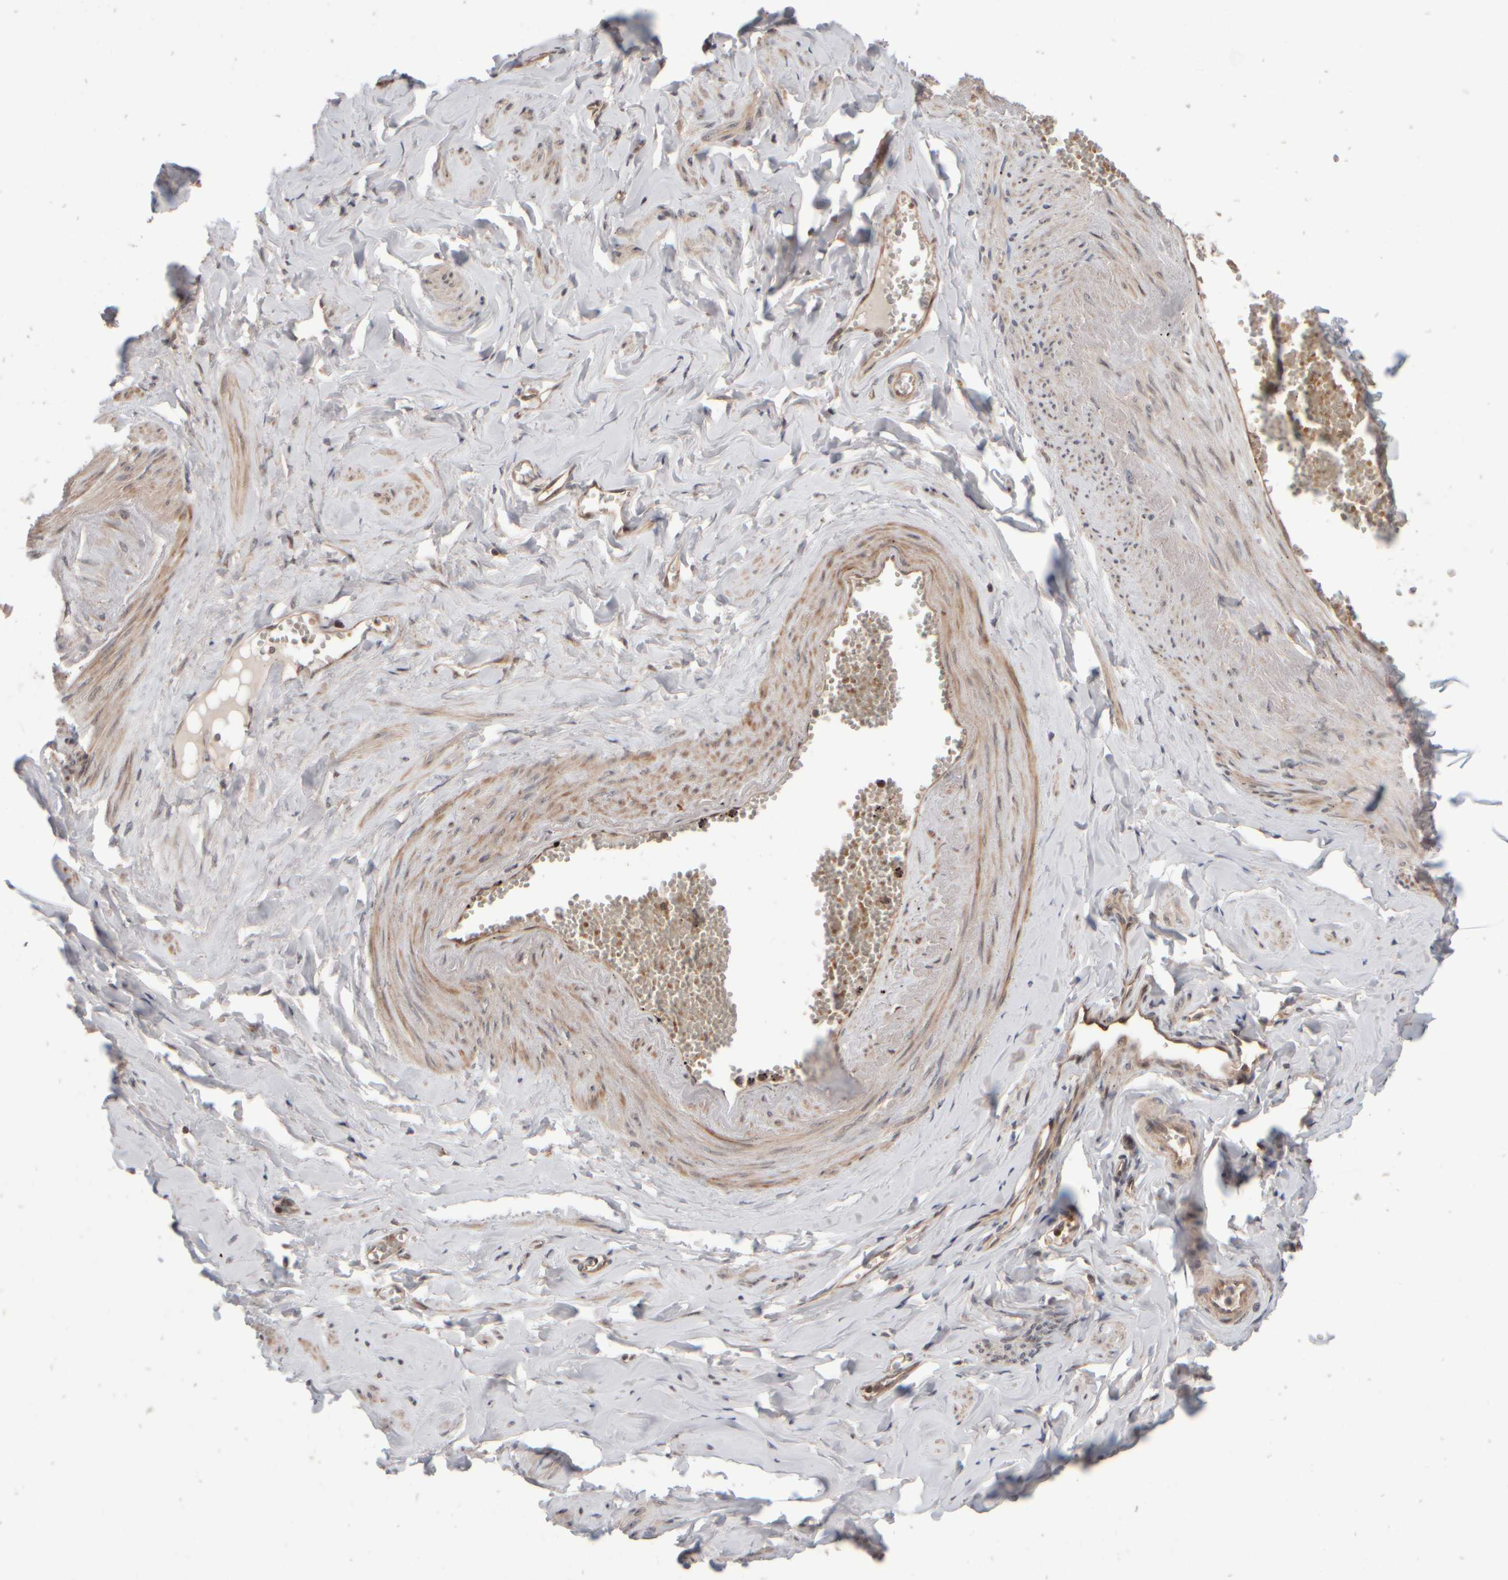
{"staining": {"intensity": "weak", "quantity": "25%-75%", "location": "cytoplasmic/membranous"}, "tissue": "adipose tissue", "cell_type": "Adipocytes", "image_type": "normal", "snomed": [{"axis": "morphology", "description": "Normal tissue, NOS"}, {"axis": "topography", "description": "Vascular tissue"}, {"axis": "topography", "description": "Fallopian tube"}, {"axis": "topography", "description": "Ovary"}], "caption": "Approximately 25%-75% of adipocytes in normal human adipose tissue reveal weak cytoplasmic/membranous protein staining as visualized by brown immunohistochemical staining.", "gene": "ABHD11", "patient": {"sex": "female", "age": 67}}